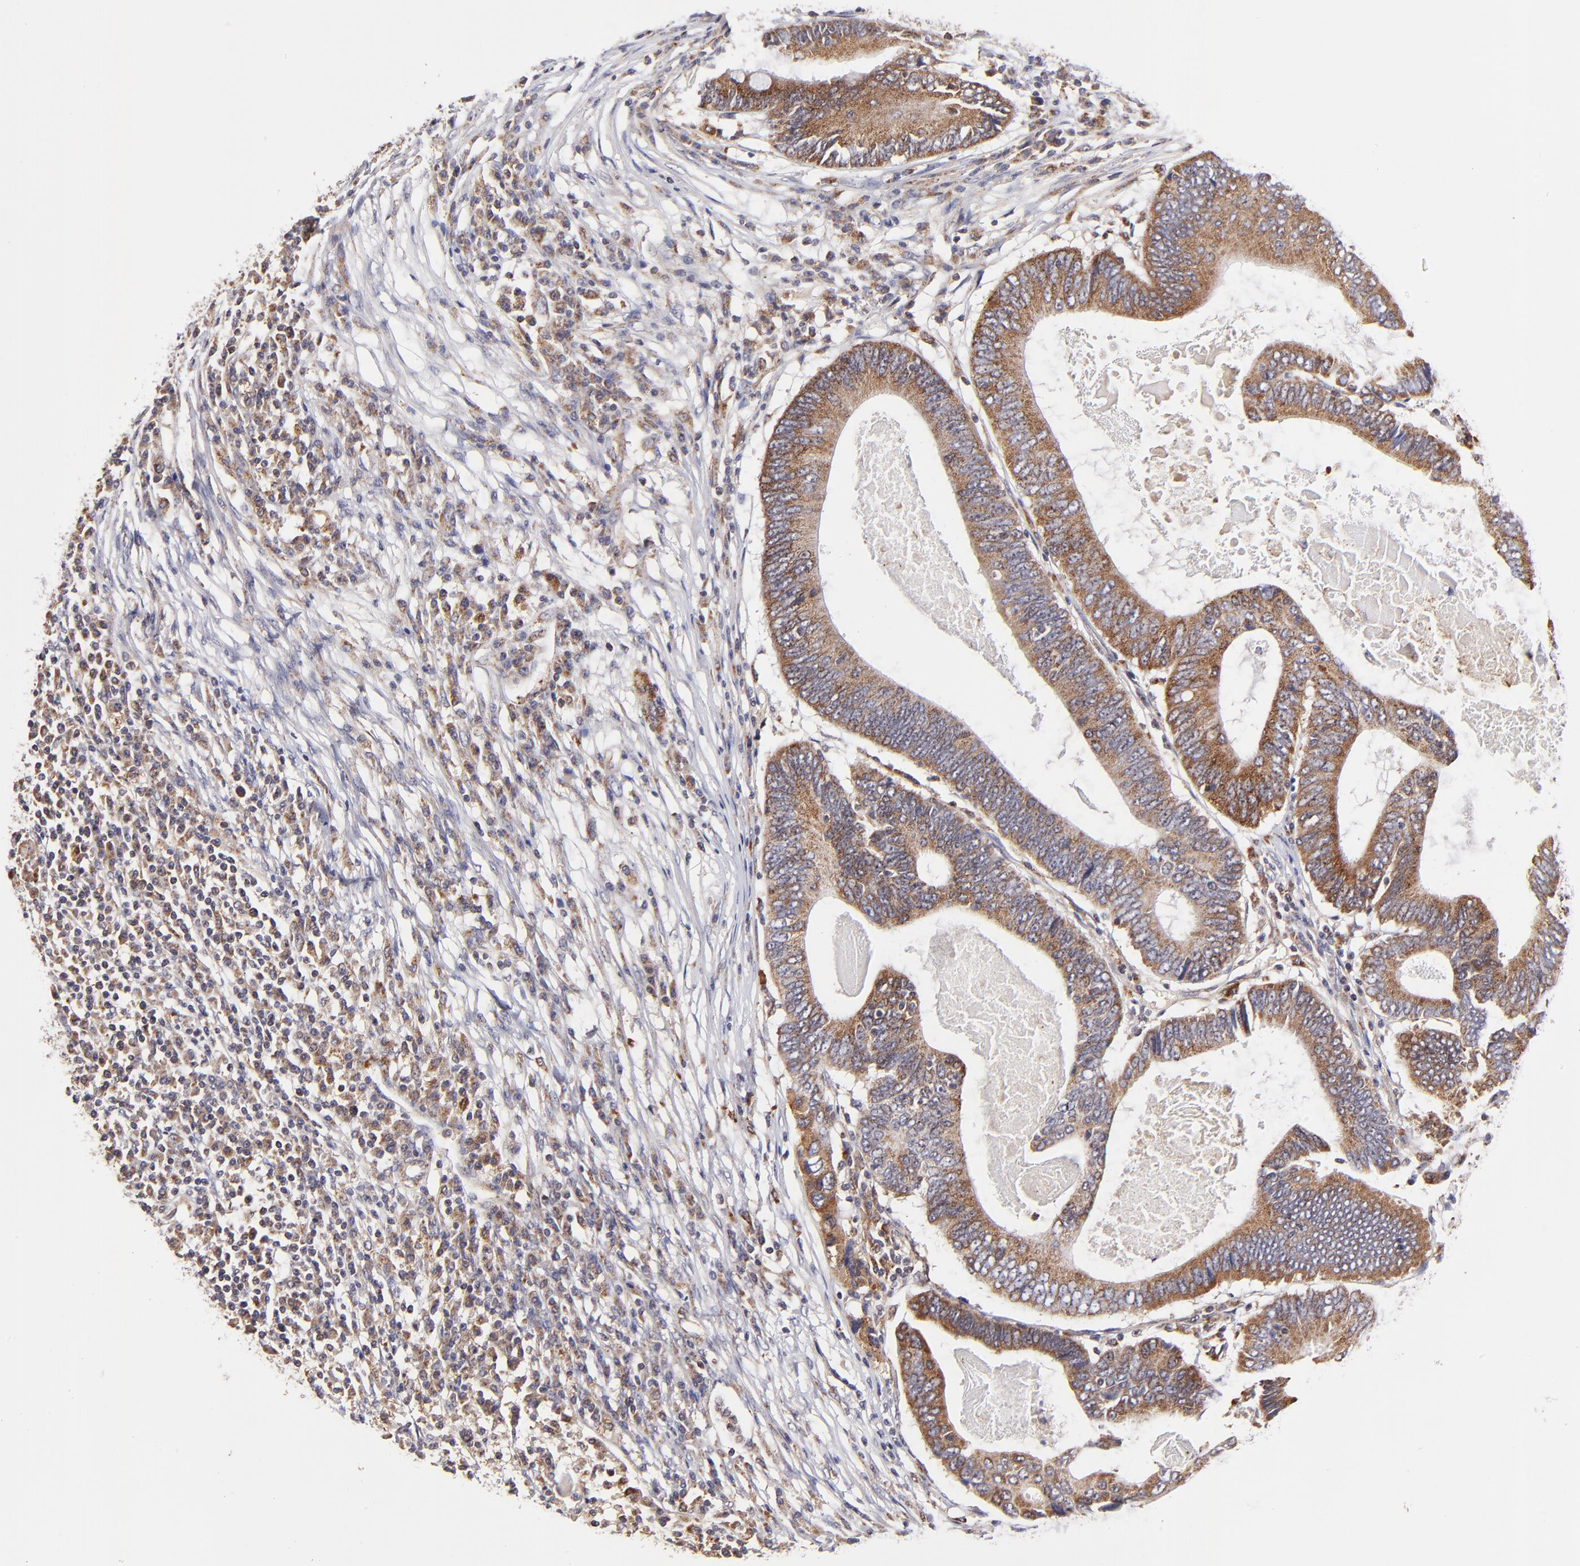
{"staining": {"intensity": "moderate", "quantity": ">75%", "location": "cytoplasmic/membranous"}, "tissue": "colorectal cancer", "cell_type": "Tumor cells", "image_type": "cancer", "snomed": [{"axis": "morphology", "description": "Adenocarcinoma, NOS"}, {"axis": "topography", "description": "Colon"}], "caption": "This image exhibits colorectal cancer stained with immunohistochemistry (IHC) to label a protein in brown. The cytoplasmic/membranous of tumor cells show moderate positivity for the protein. Nuclei are counter-stained blue.", "gene": "MAP2K7", "patient": {"sex": "female", "age": 78}}